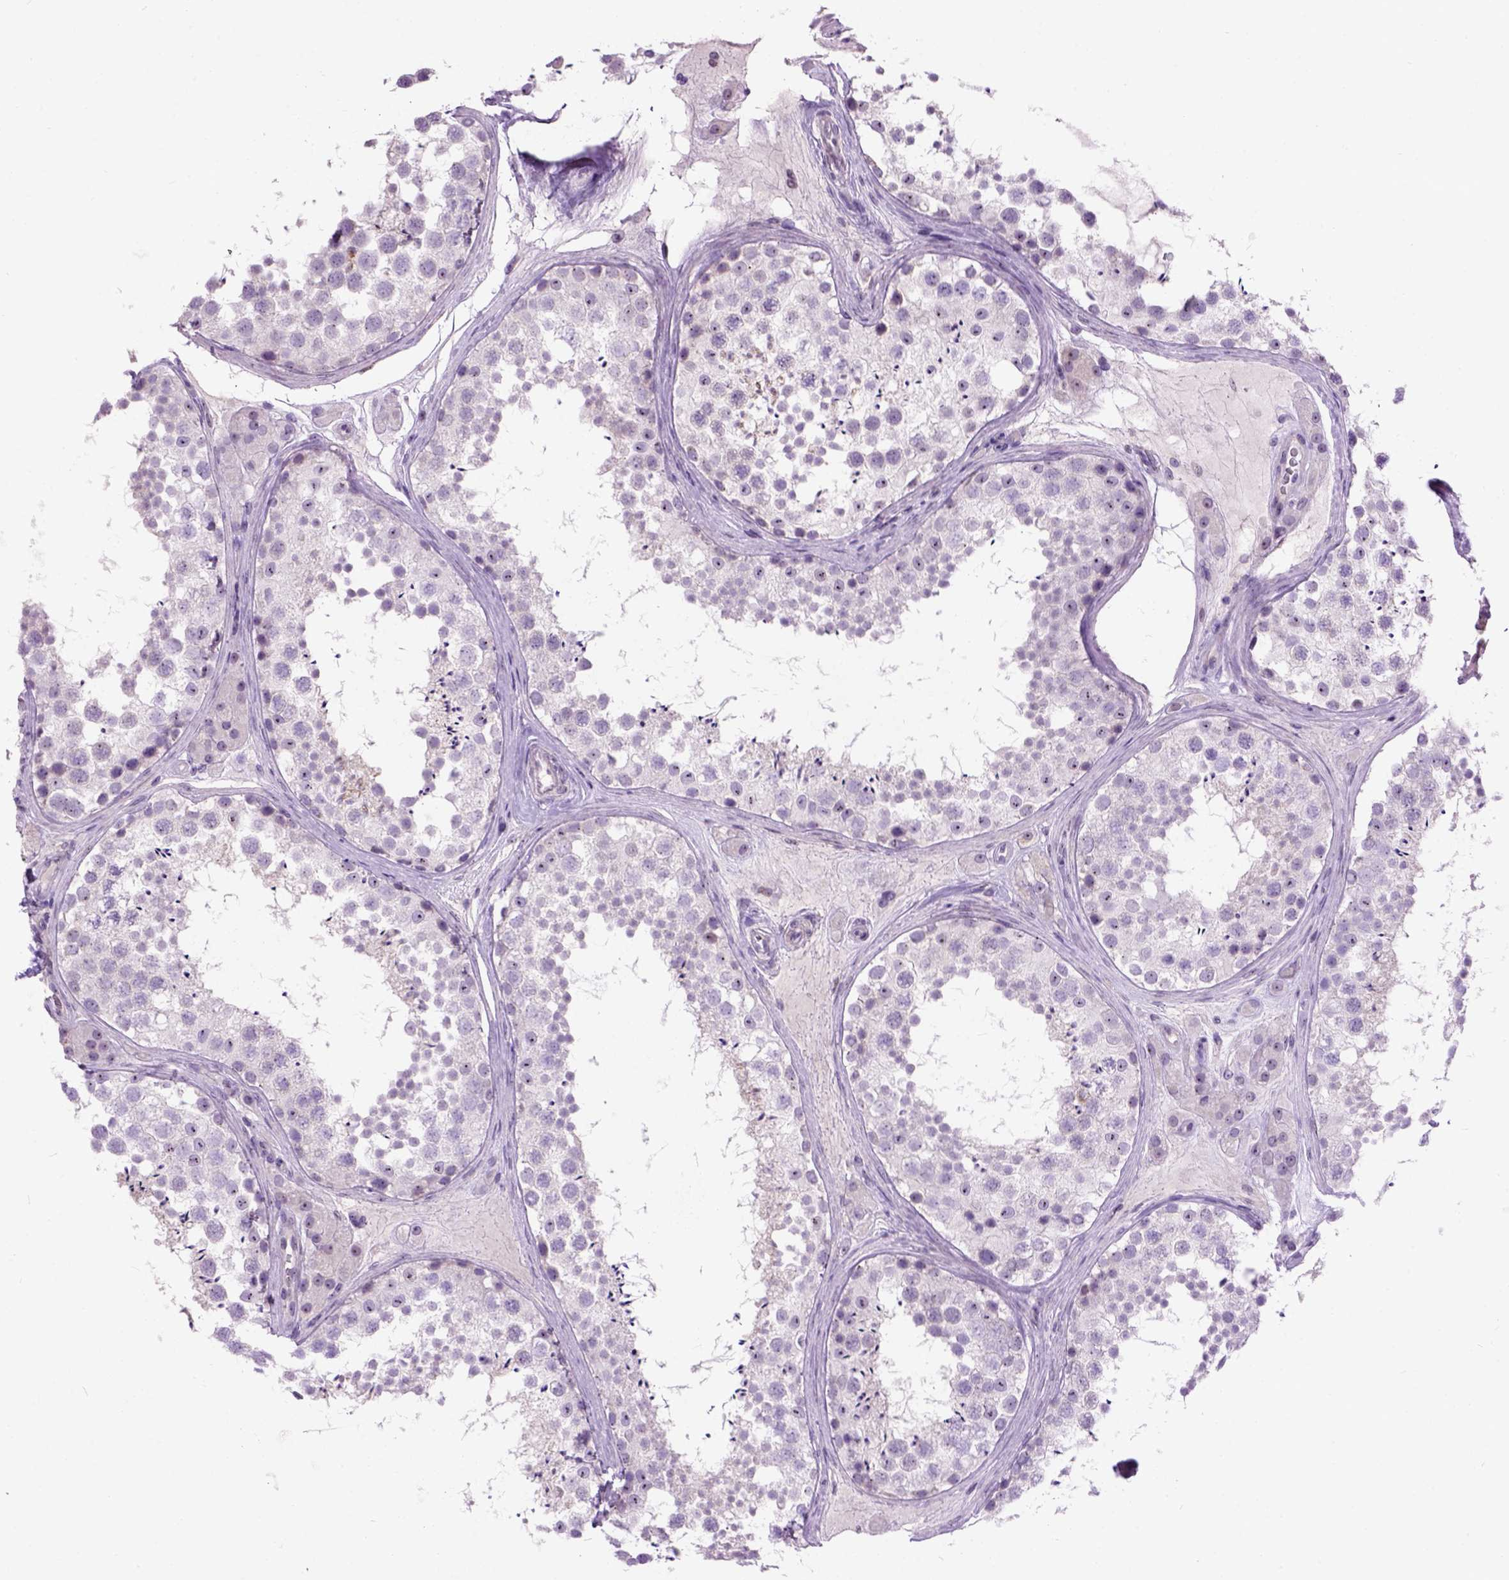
{"staining": {"intensity": "negative", "quantity": "none", "location": "none"}, "tissue": "testis", "cell_type": "Cells in seminiferous ducts", "image_type": "normal", "snomed": [{"axis": "morphology", "description": "Normal tissue, NOS"}, {"axis": "topography", "description": "Testis"}], "caption": "Photomicrograph shows no significant protein staining in cells in seminiferous ducts of normal testis. (Brightfield microscopy of DAB immunohistochemistry at high magnification).", "gene": "MAPT", "patient": {"sex": "male", "age": 41}}